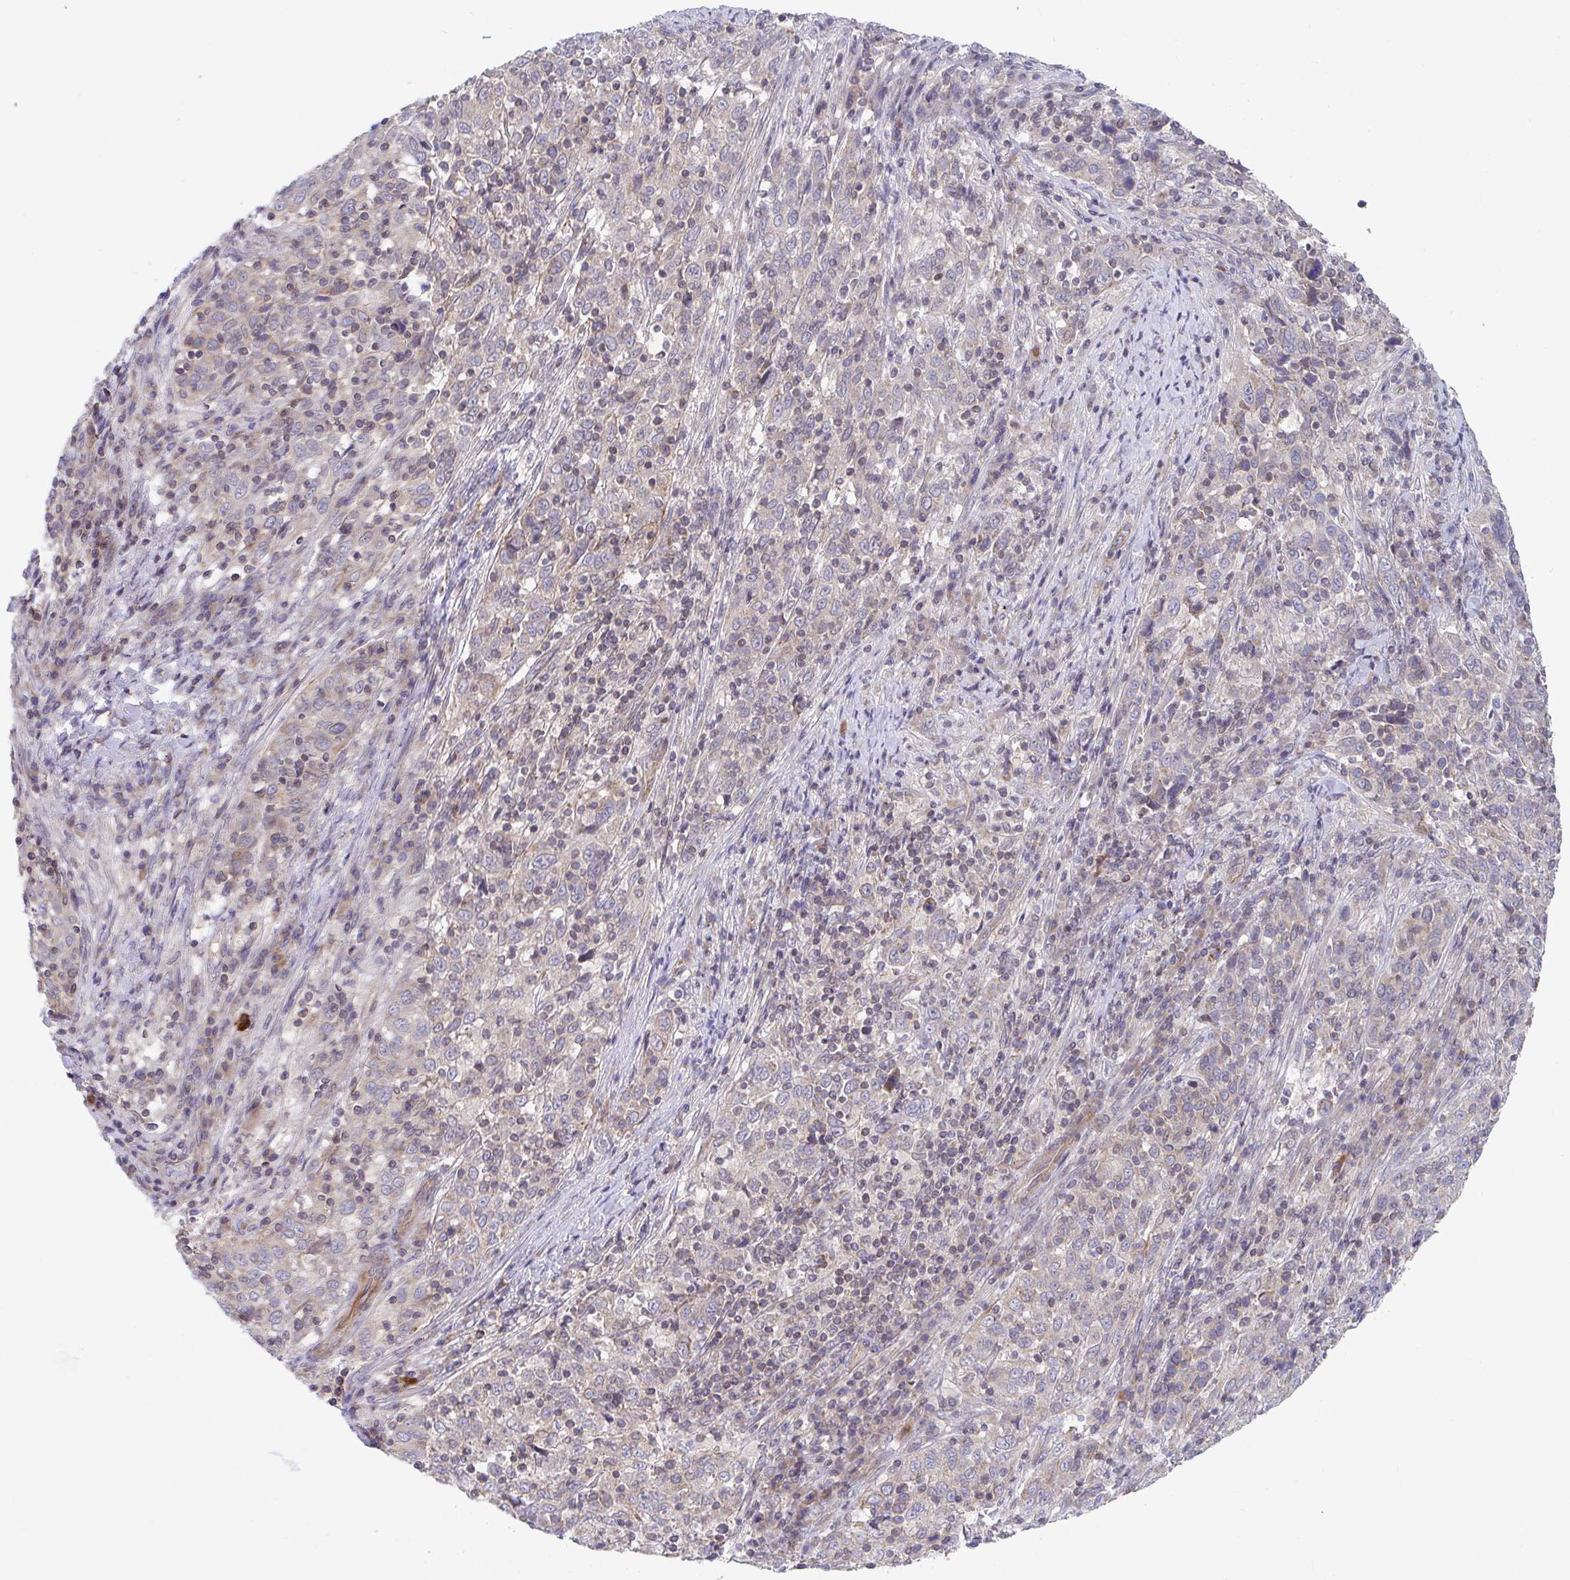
{"staining": {"intensity": "weak", "quantity": "<25%", "location": "cytoplasmic/membranous"}, "tissue": "cervical cancer", "cell_type": "Tumor cells", "image_type": "cancer", "snomed": [{"axis": "morphology", "description": "Squamous cell carcinoma, NOS"}, {"axis": "topography", "description": "Cervix"}], "caption": "The histopathology image exhibits no significant staining in tumor cells of cervical squamous cell carcinoma.", "gene": "EIF1AD", "patient": {"sex": "female", "age": 46}}